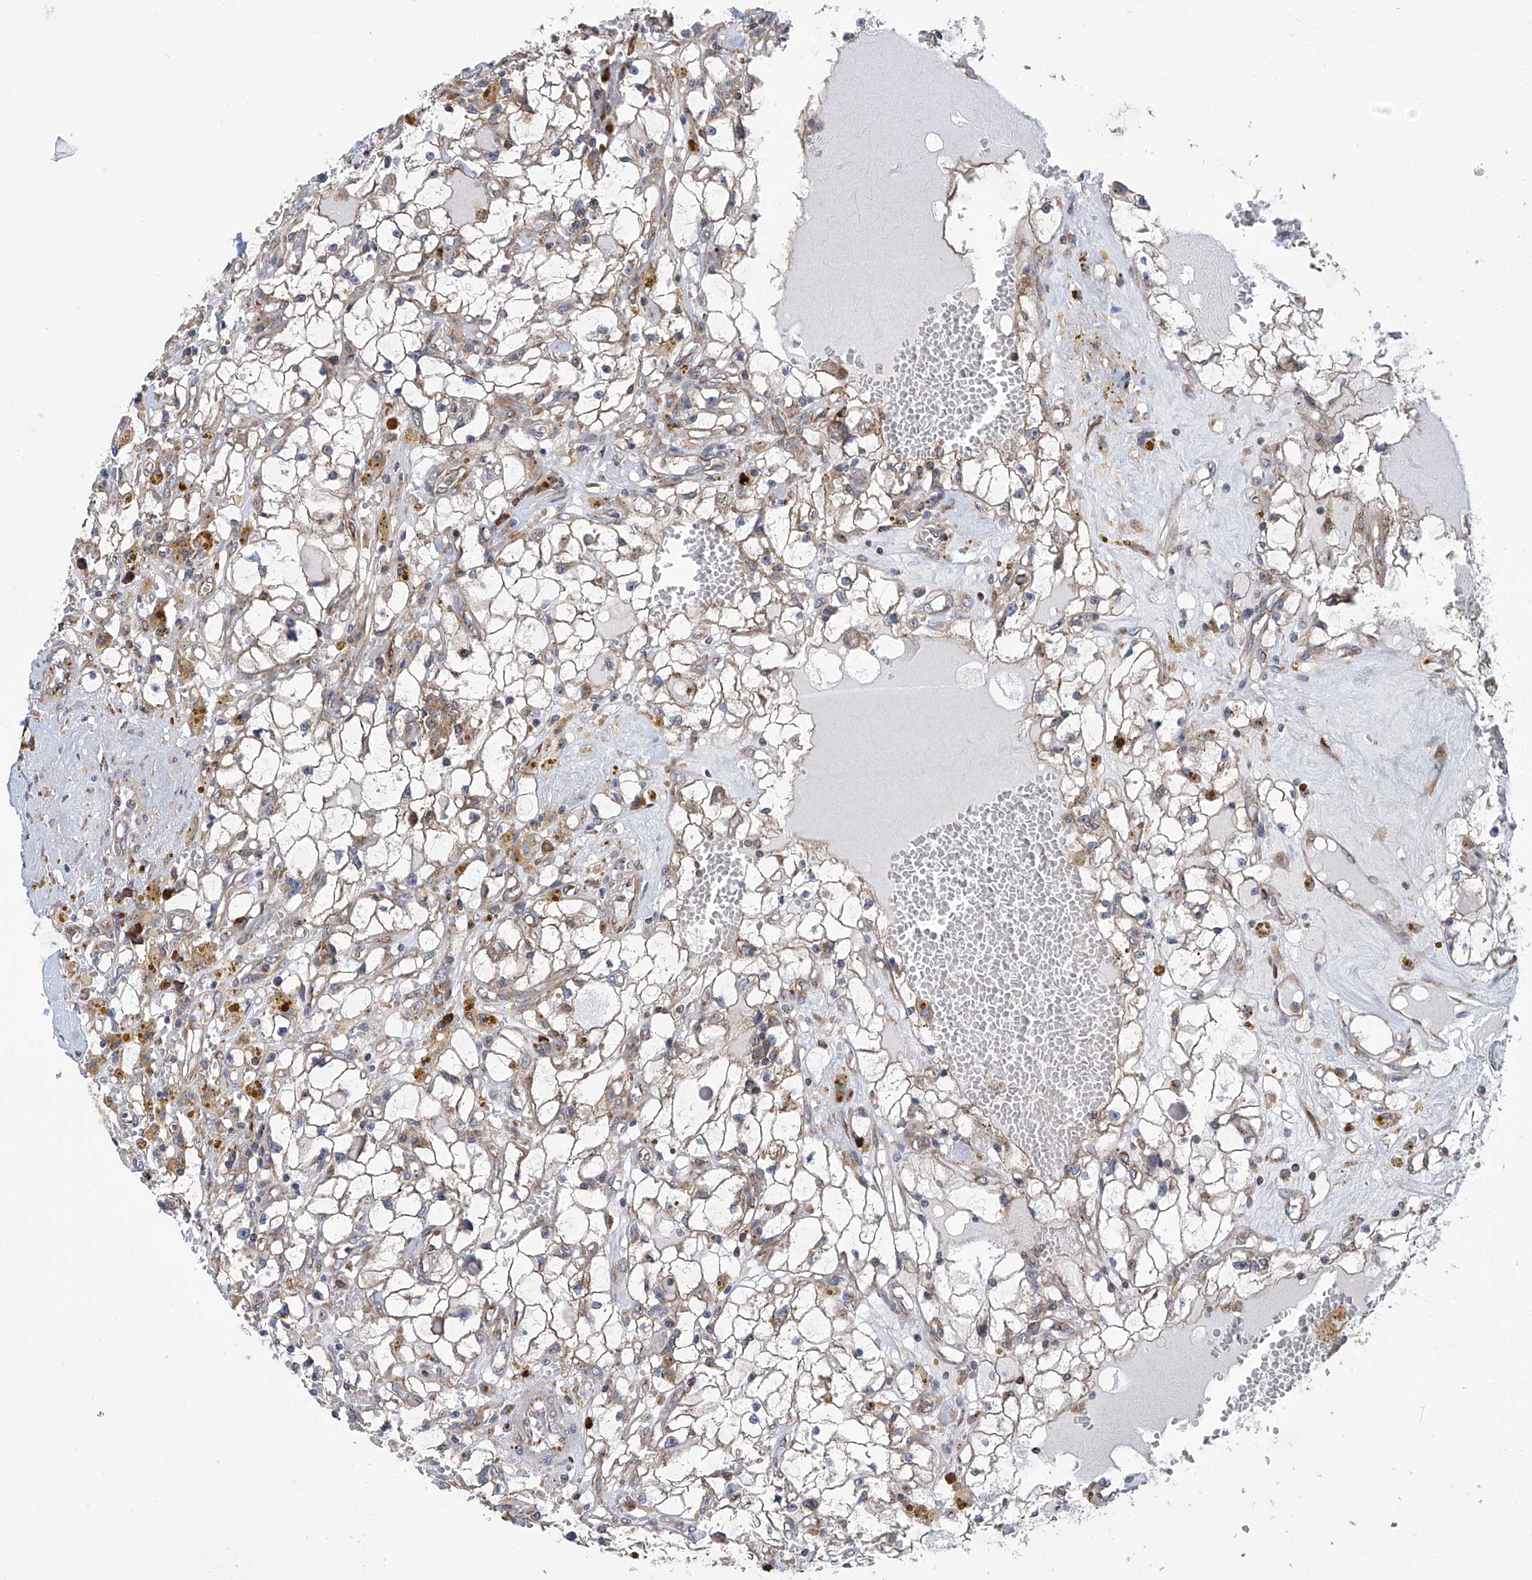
{"staining": {"intensity": "weak", "quantity": "25%-75%", "location": "cytoplasmic/membranous"}, "tissue": "renal cancer", "cell_type": "Tumor cells", "image_type": "cancer", "snomed": [{"axis": "morphology", "description": "Adenocarcinoma, NOS"}, {"axis": "topography", "description": "Kidney"}], "caption": "A photomicrograph showing weak cytoplasmic/membranous staining in about 25%-75% of tumor cells in renal cancer (adenocarcinoma), as visualized by brown immunohistochemical staining.", "gene": "SENP2", "patient": {"sex": "male", "age": 56}}